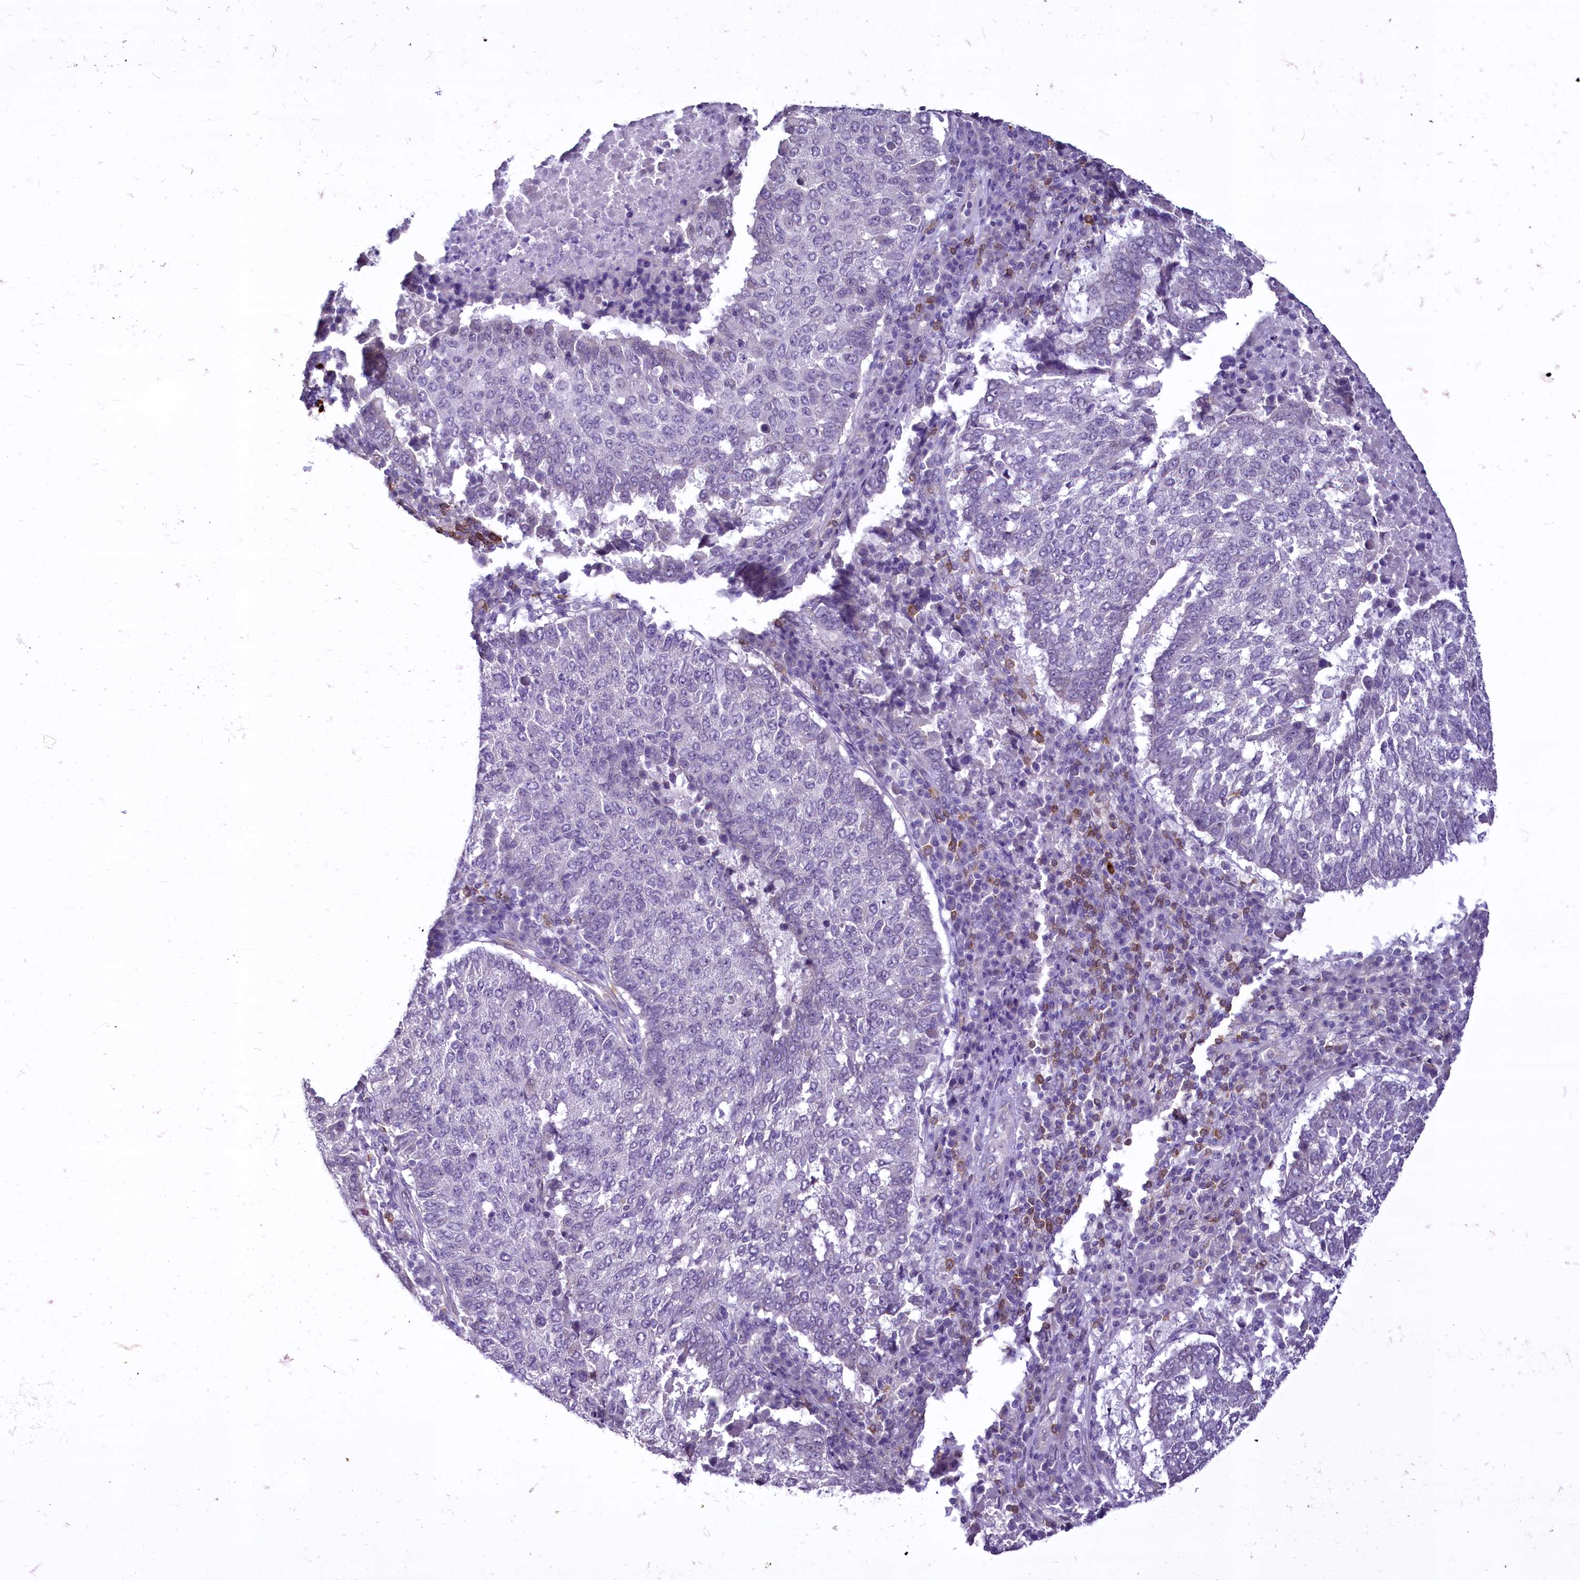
{"staining": {"intensity": "negative", "quantity": "none", "location": "none"}, "tissue": "lung cancer", "cell_type": "Tumor cells", "image_type": "cancer", "snomed": [{"axis": "morphology", "description": "Squamous cell carcinoma, NOS"}, {"axis": "topography", "description": "Lung"}], "caption": "Tumor cells are negative for protein expression in human squamous cell carcinoma (lung). The staining was performed using DAB (3,3'-diaminobenzidine) to visualize the protein expression in brown, while the nuclei were stained in blue with hematoxylin (Magnification: 20x).", "gene": "BANK1", "patient": {"sex": "male", "age": 73}}